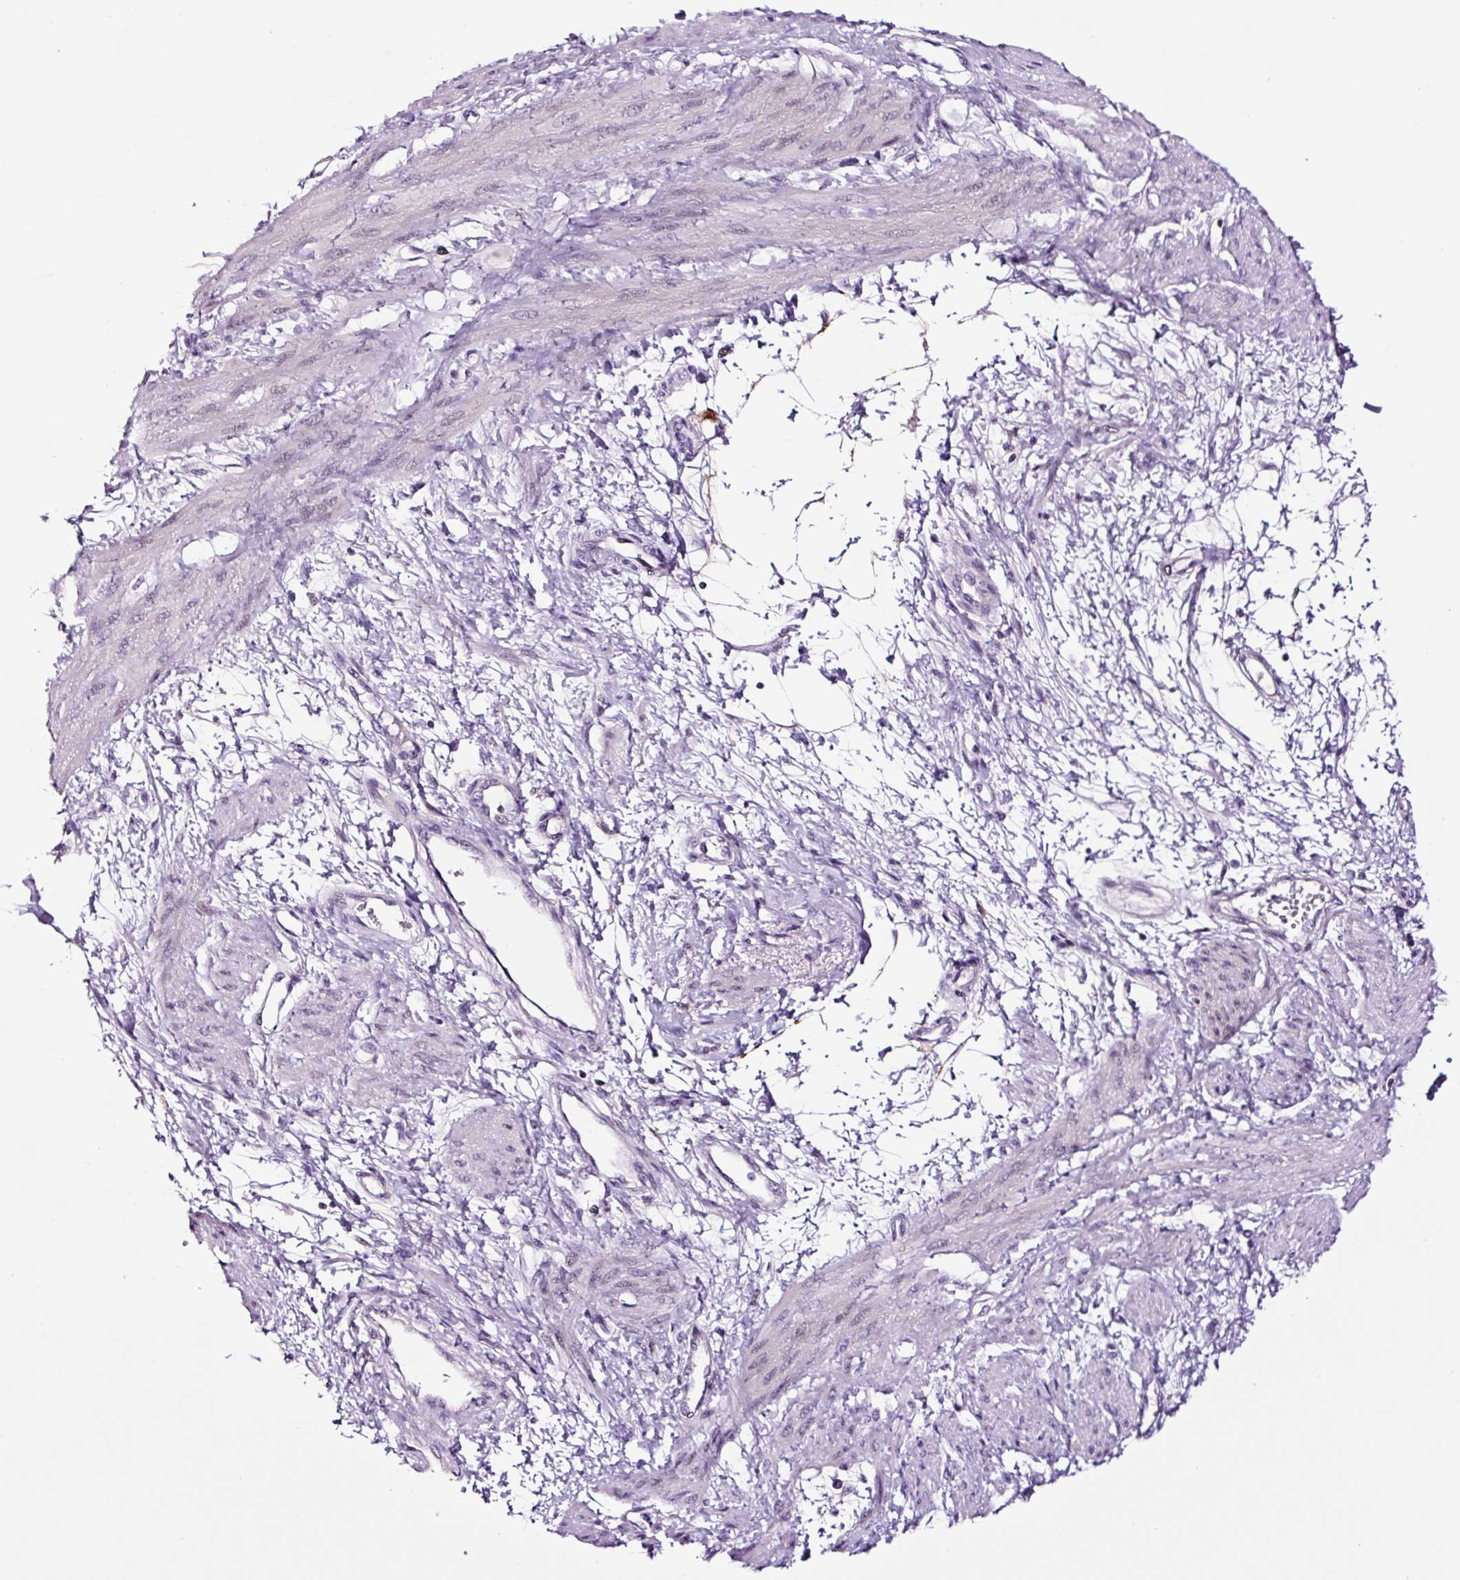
{"staining": {"intensity": "negative", "quantity": "none", "location": "none"}, "tissue": "smooth muscle", "cell_type": "Smooth muscle cells", "image_type": "normal", "snomed": [{"axis": "morphology", "description": "Normal tissue, NOS"}, {"axis": "topography", "description": "Smooth muscle"}, {"axis": "topography", "description": "Uterus"}], "caption": "High power microscopy photomicrograph of an immunohistochemistry photomicrograph of unremarkable smooth muscle, revealing no significant staining in smooth muscle cells. The staining is performed using DAB (3,3'-diaminobenzidine) brown chromogen with nuclei counter-stained in using hematoxylin.", "gene": "TAFA3", "patient": {"sex": "female", "age": 39}}